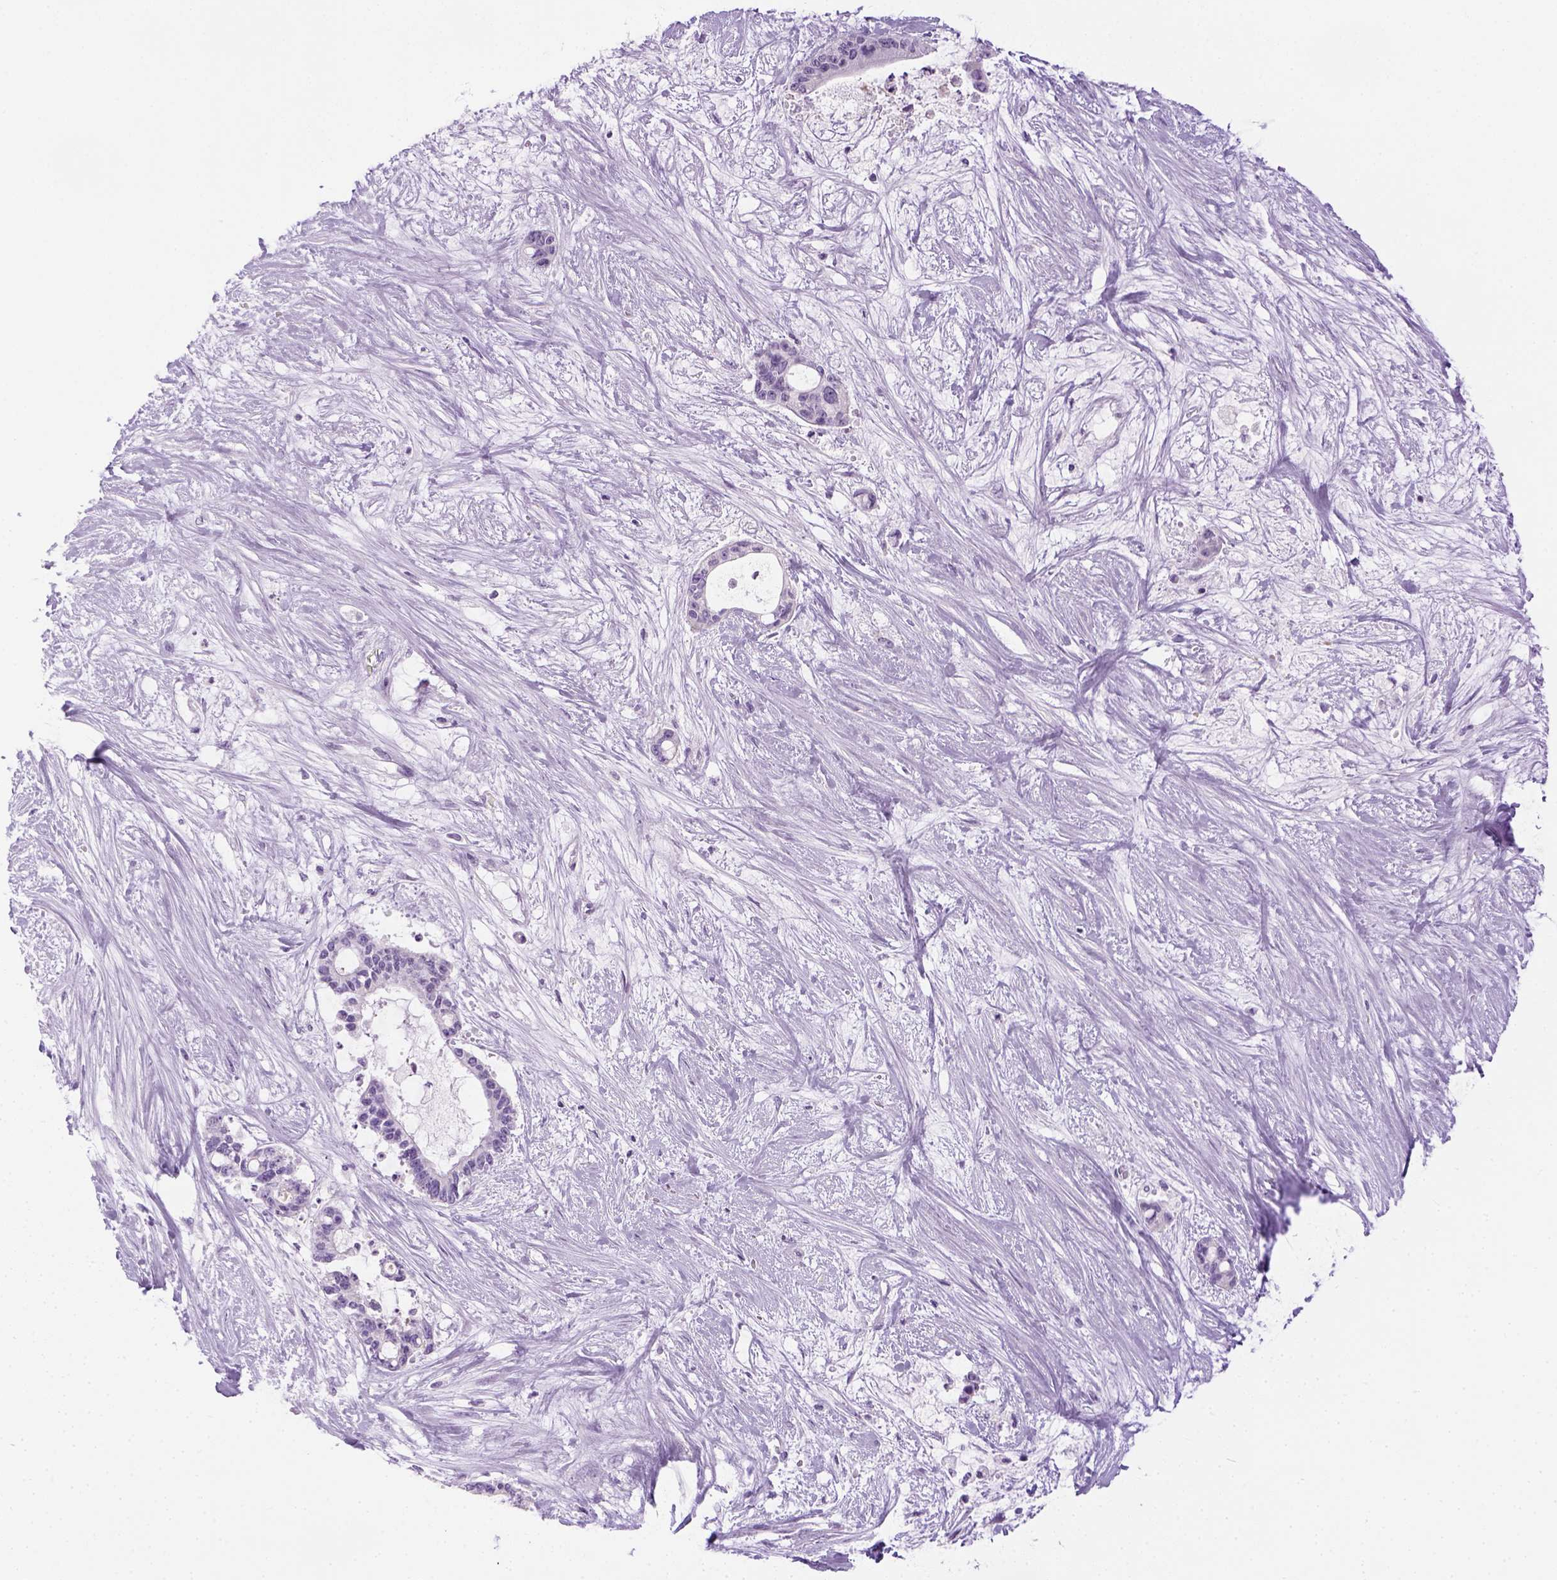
{"staining": {"intensity": "negative", "quantity": "none", "location": "none"}, "tissue": "liver cancer", "cell_type": "Tumor cells", "image_type": "cancer", "snomed": [{"axis": "morphology", "description": "Normal tissue, NOS"}, {"axis": "morphology", "description": "Cholangiocarcinoma"}, {"axis": "topography", "description": "Liver"}, {"axis": "topography", "description": "Peripheral nerve tissue"}], "caption": "Liver cholangiocarcinoma was stained to show a protein in brown. There is no significant expression in tumor cells. The staining is performed using DAB brown chromogen with nuclei counter-stained in using hematoxylin.", "gene": "LGSN", "patient": {"sex": "female", "age": 73}}